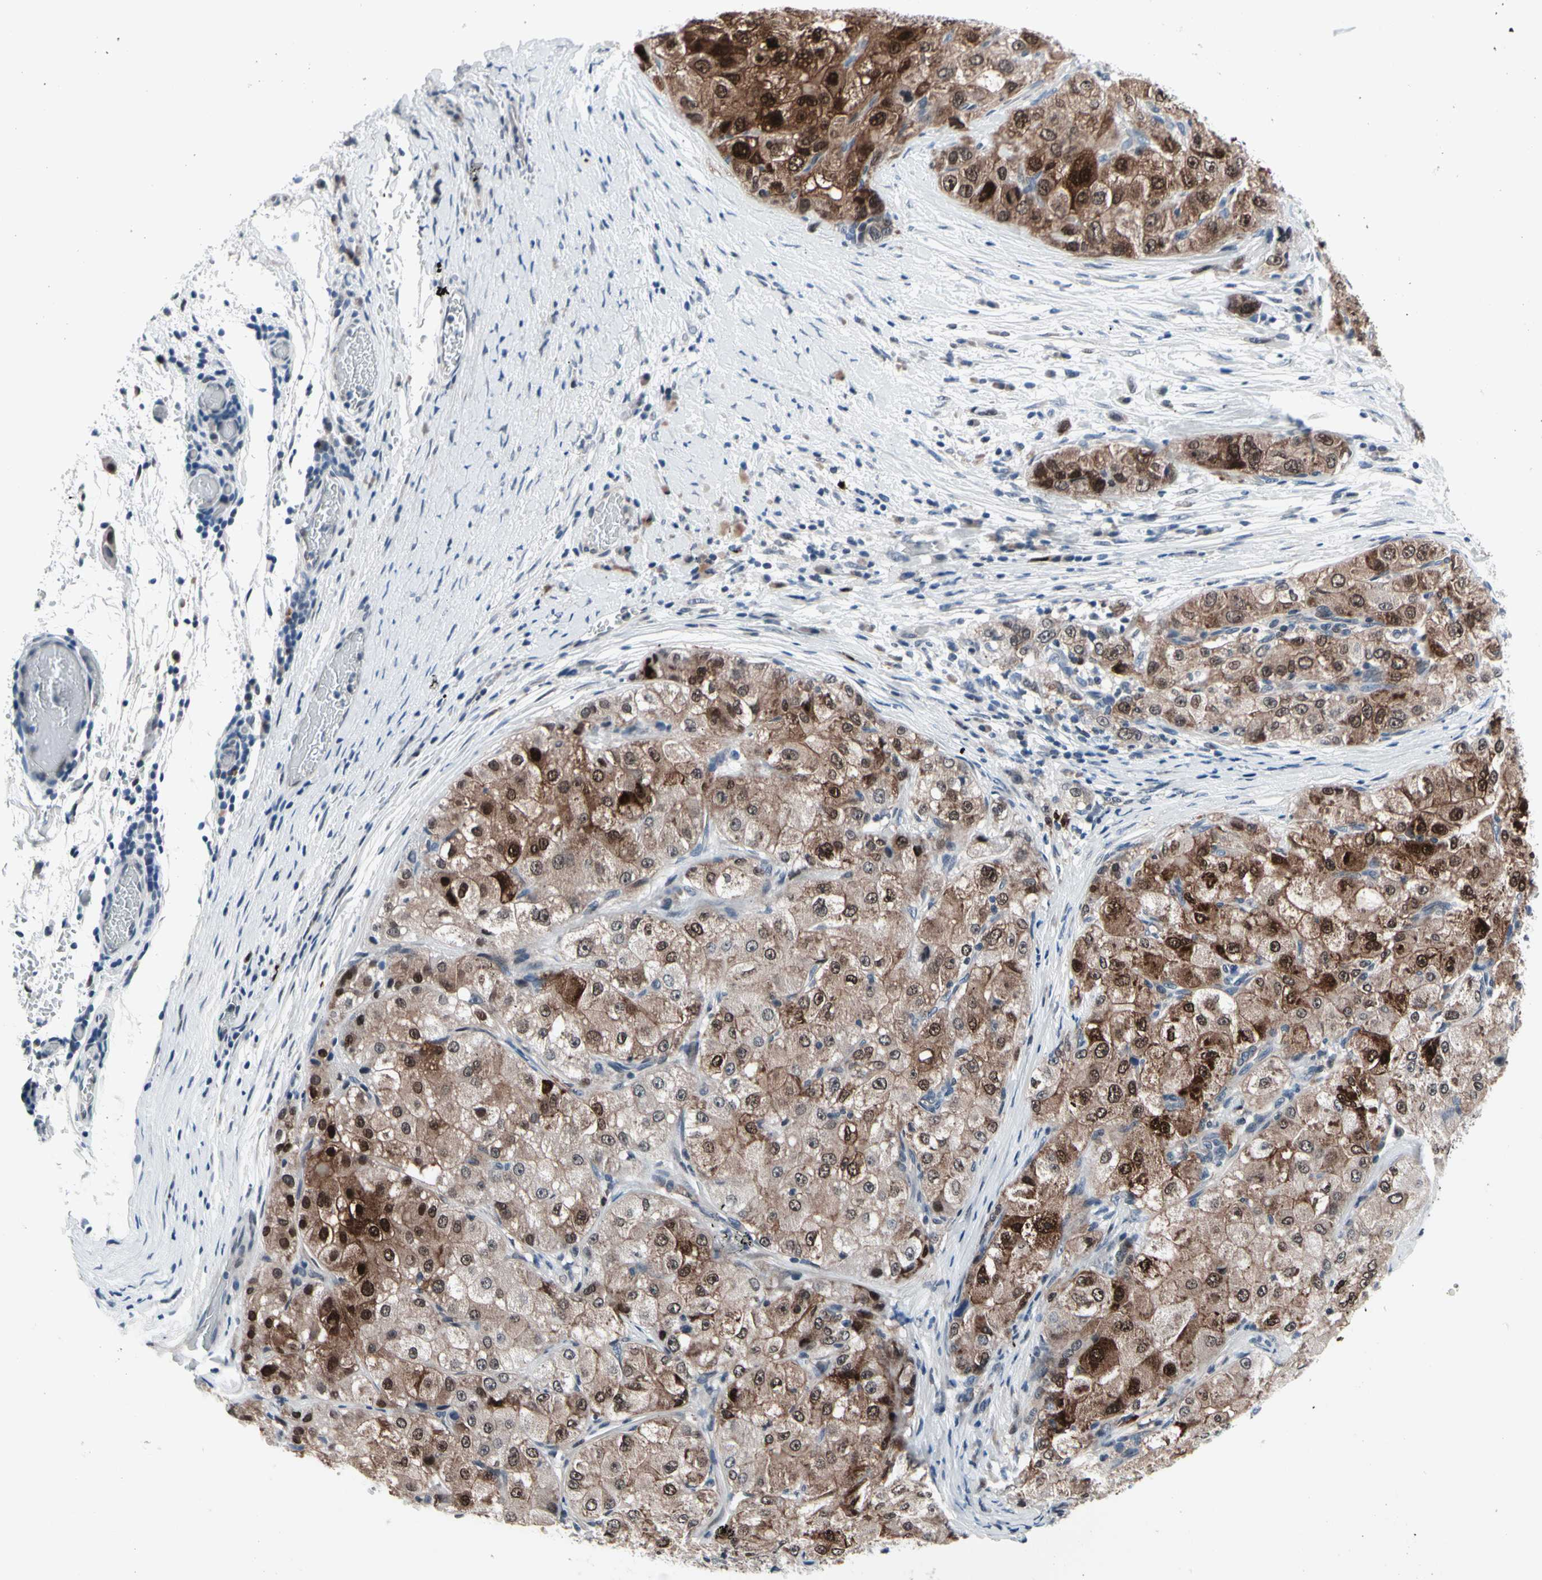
{"staining": {"intensity": "strong", "quantity": "25%-75%", "location": "cytoplasmic/membranous,nuclear"}, "tissue": "liver cancer", "cell_type": "Tumor cells", "image_type": "cancer", "snomed": [{"axis": "morphology", "description": "Carcinoma, Hepatocellular, NOS"}, {"axis": "topography", "description": "Liver"}], "caption": "Approximately 25%-75% of tumor cells in liver cancer demonstrate strong cytoplasmic/membranous and nuclear protein staining as visualized by brown immunohistochemical staining.", "gene": "TXN", "patient": {"sex": "male", "age": 80}}